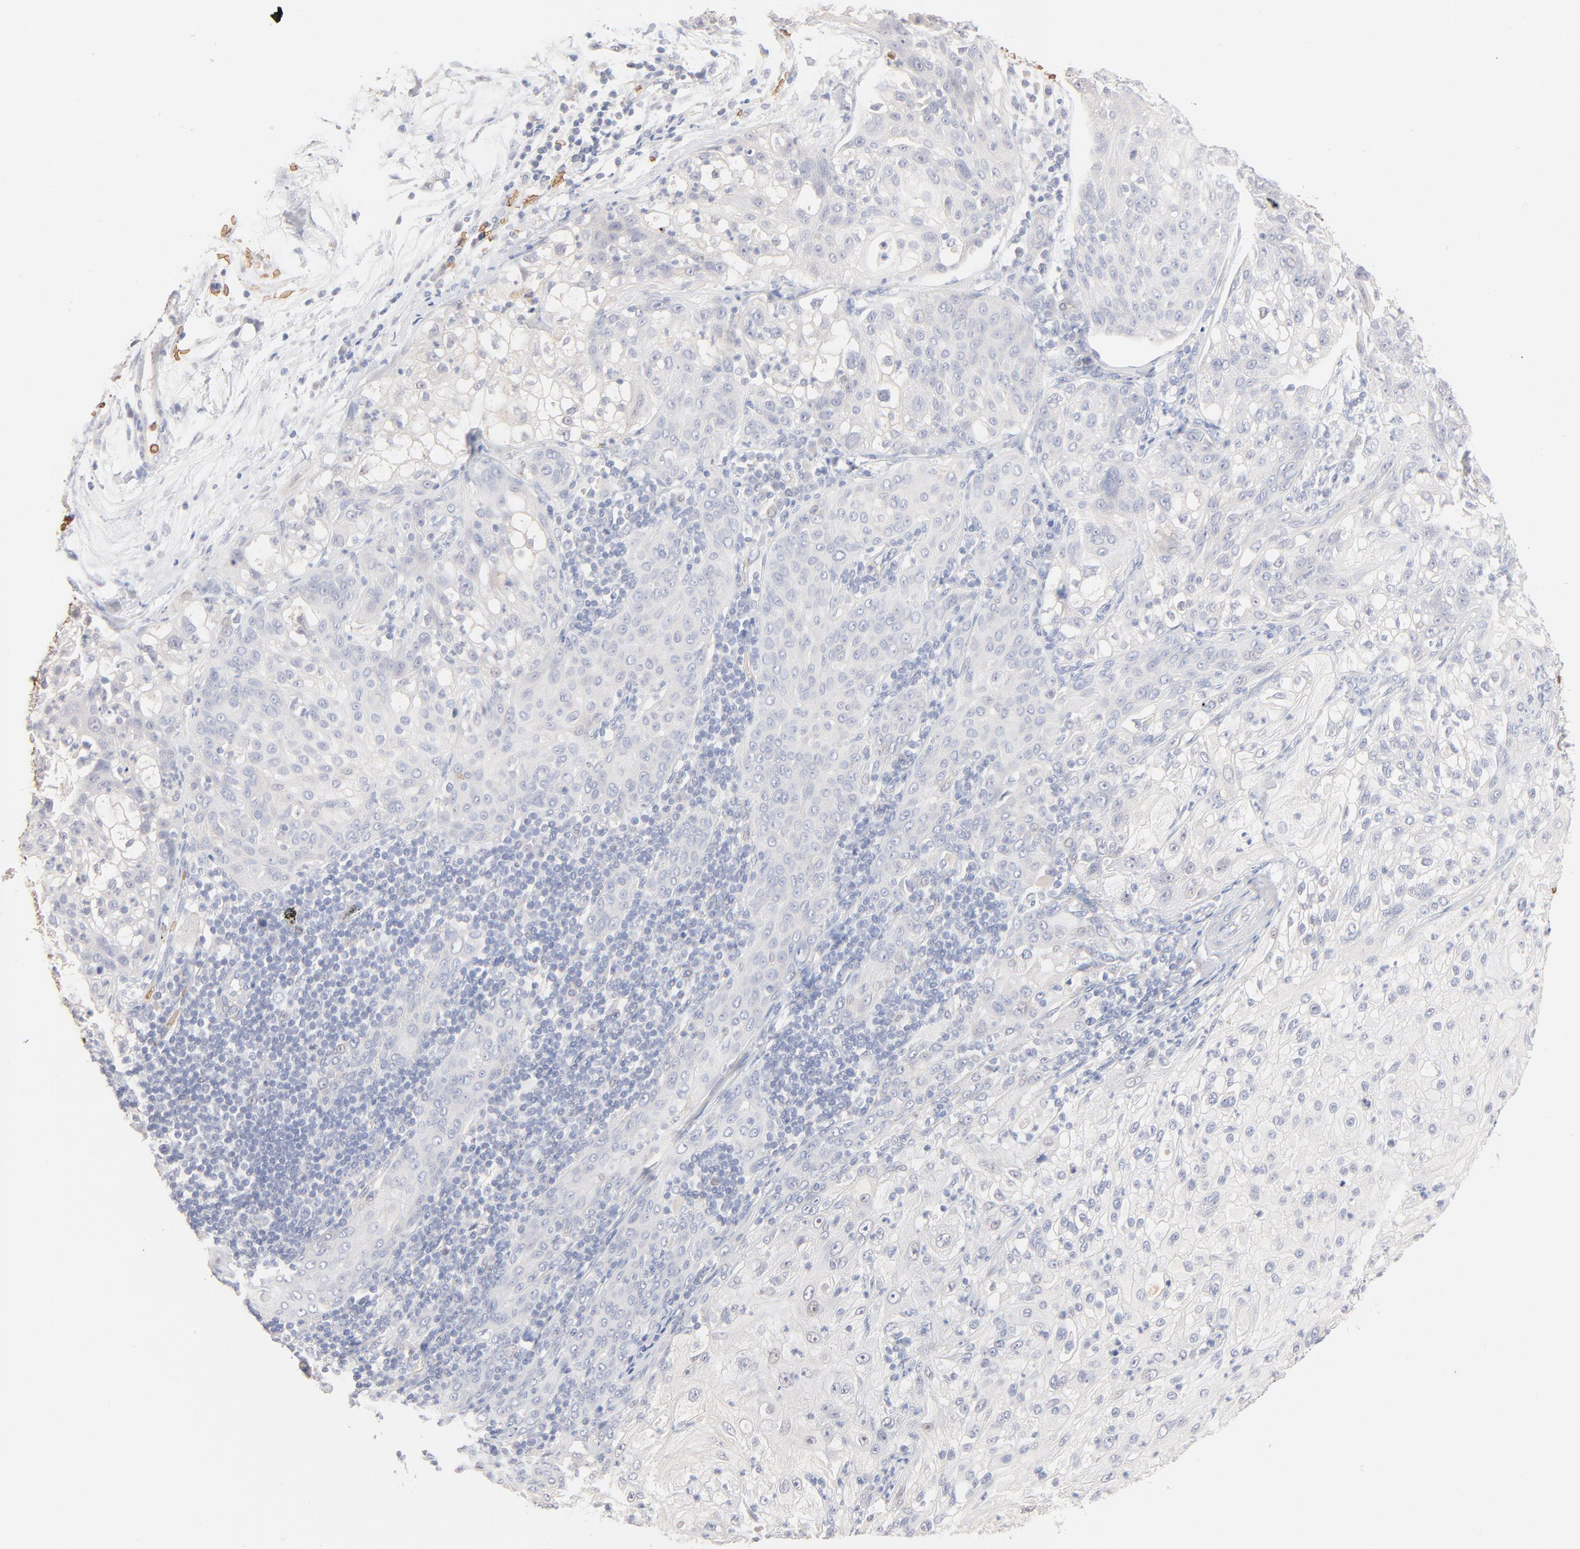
{"staining": {"intensity": "negative", "quantity": "none", "location": "none"}, "tissue": "lung cancer", "cell_type": "Tumor cells", "image_type": "cancer", "snomed": [{"axis": "morphology", "description": "Inflammation, NOS"}, {"axis": "morphology", "description": "Squamous cell carcinoma, NOS"}, {"axis": "topography", "description": "Lymph node"}, {"axis": "topography", "description": "Soft tissue"}, {"axis": "topography", "description": "Lung"}], "caption": "DAB (3,3'-diaminobenzidine) immunohistochemical staining of lung squamous cell carcinoma exhibits no significant staining in tumor cells. (Immunohistochemistry (ihc), brightfield microscopy, high magnification).", "gene": "SPTB", "patient": {"sex": "male", "age": 66}}